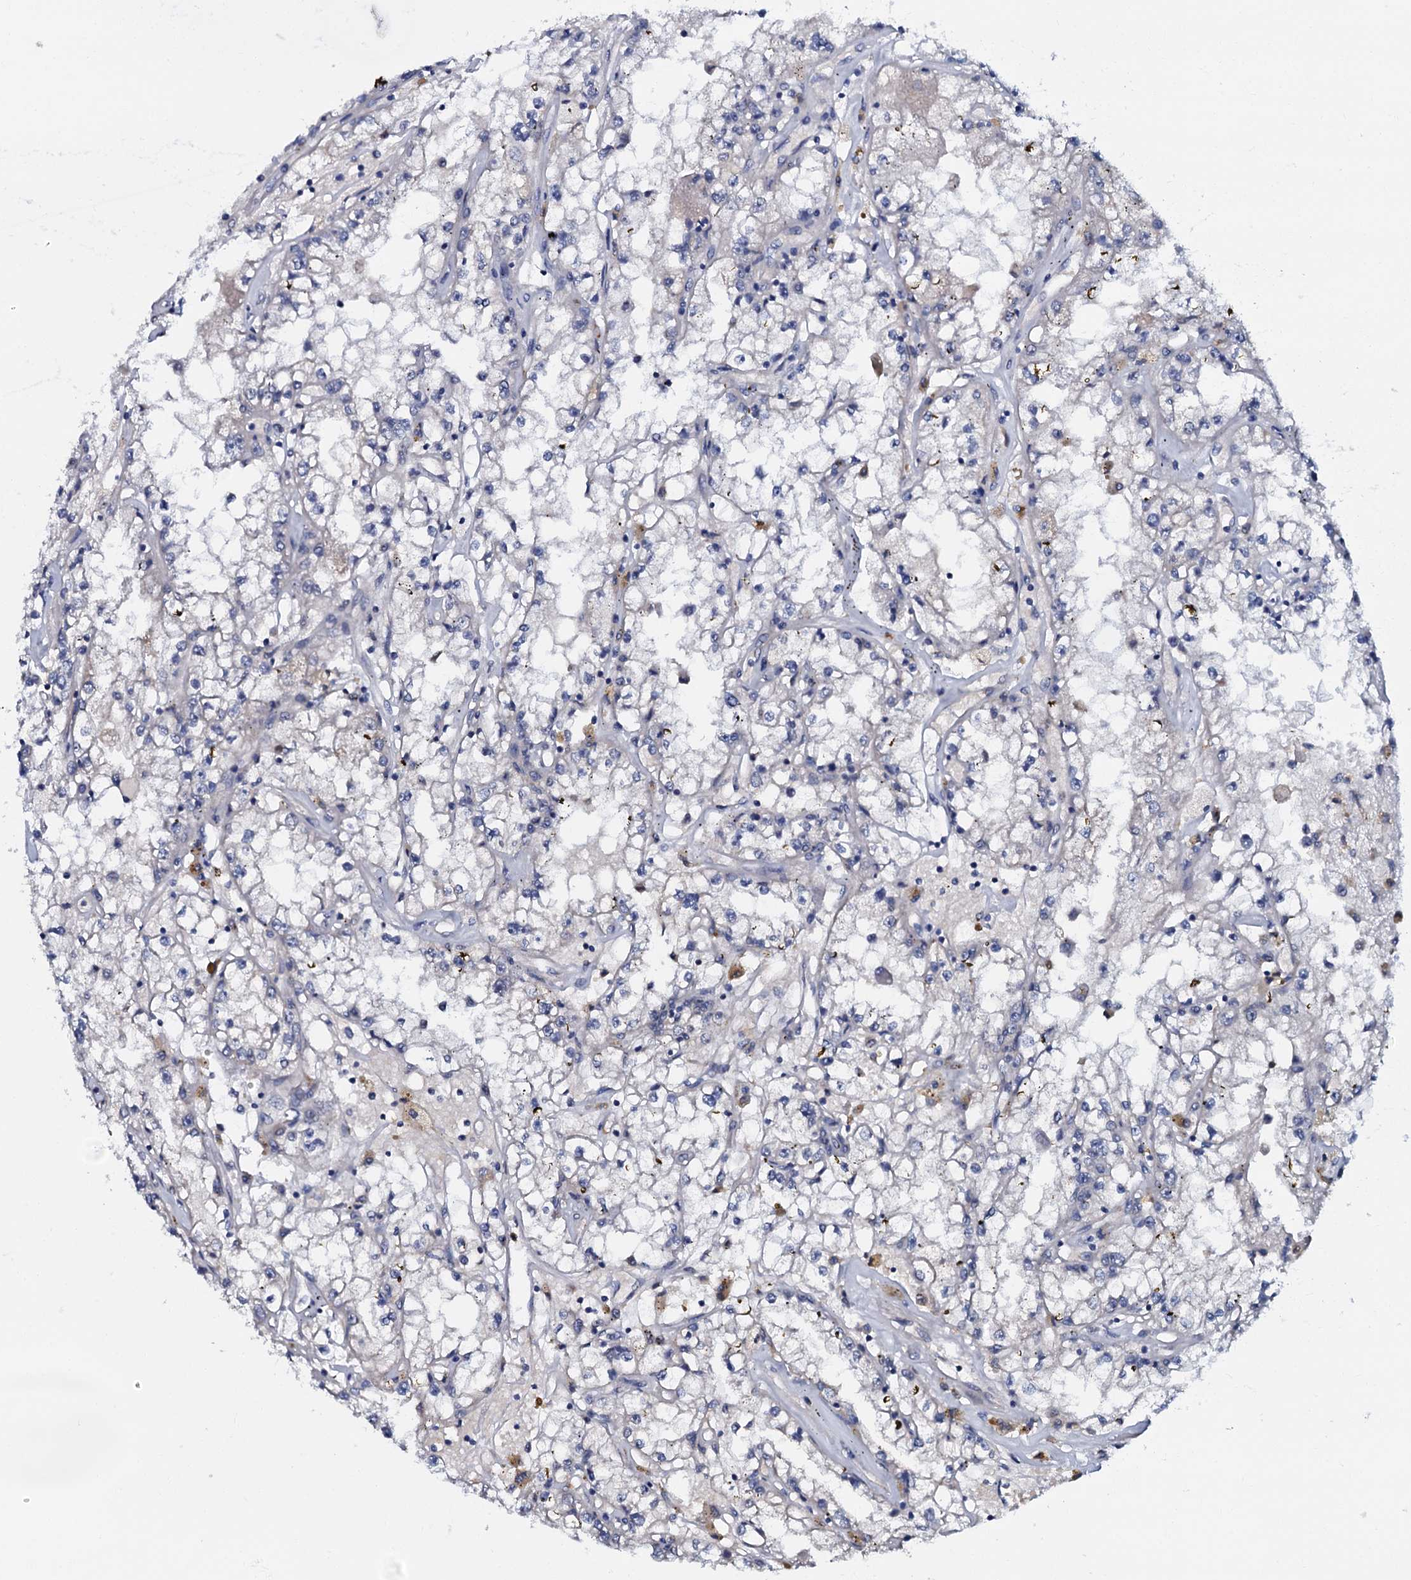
{"staining": {"intensity": "negative", "quantity": "none", "location": "none"}, "tissue": "renal cancer", "cell_type": "Tumor cells", "image_type": "cancer", "snomed": [{"axis": "morphology", "description": "Adenocarcinoma, NOS"}, {"axis": "topography", "description": "Kidney"}], "caption": "An immunohistochemistry (IHC) image of renal adenocarcinoma is shown. There is no staining in tumor cells of renal adenocarcinoma.", "gene": "CPNE2", "patient": {"sex": "male", "age": 56}}